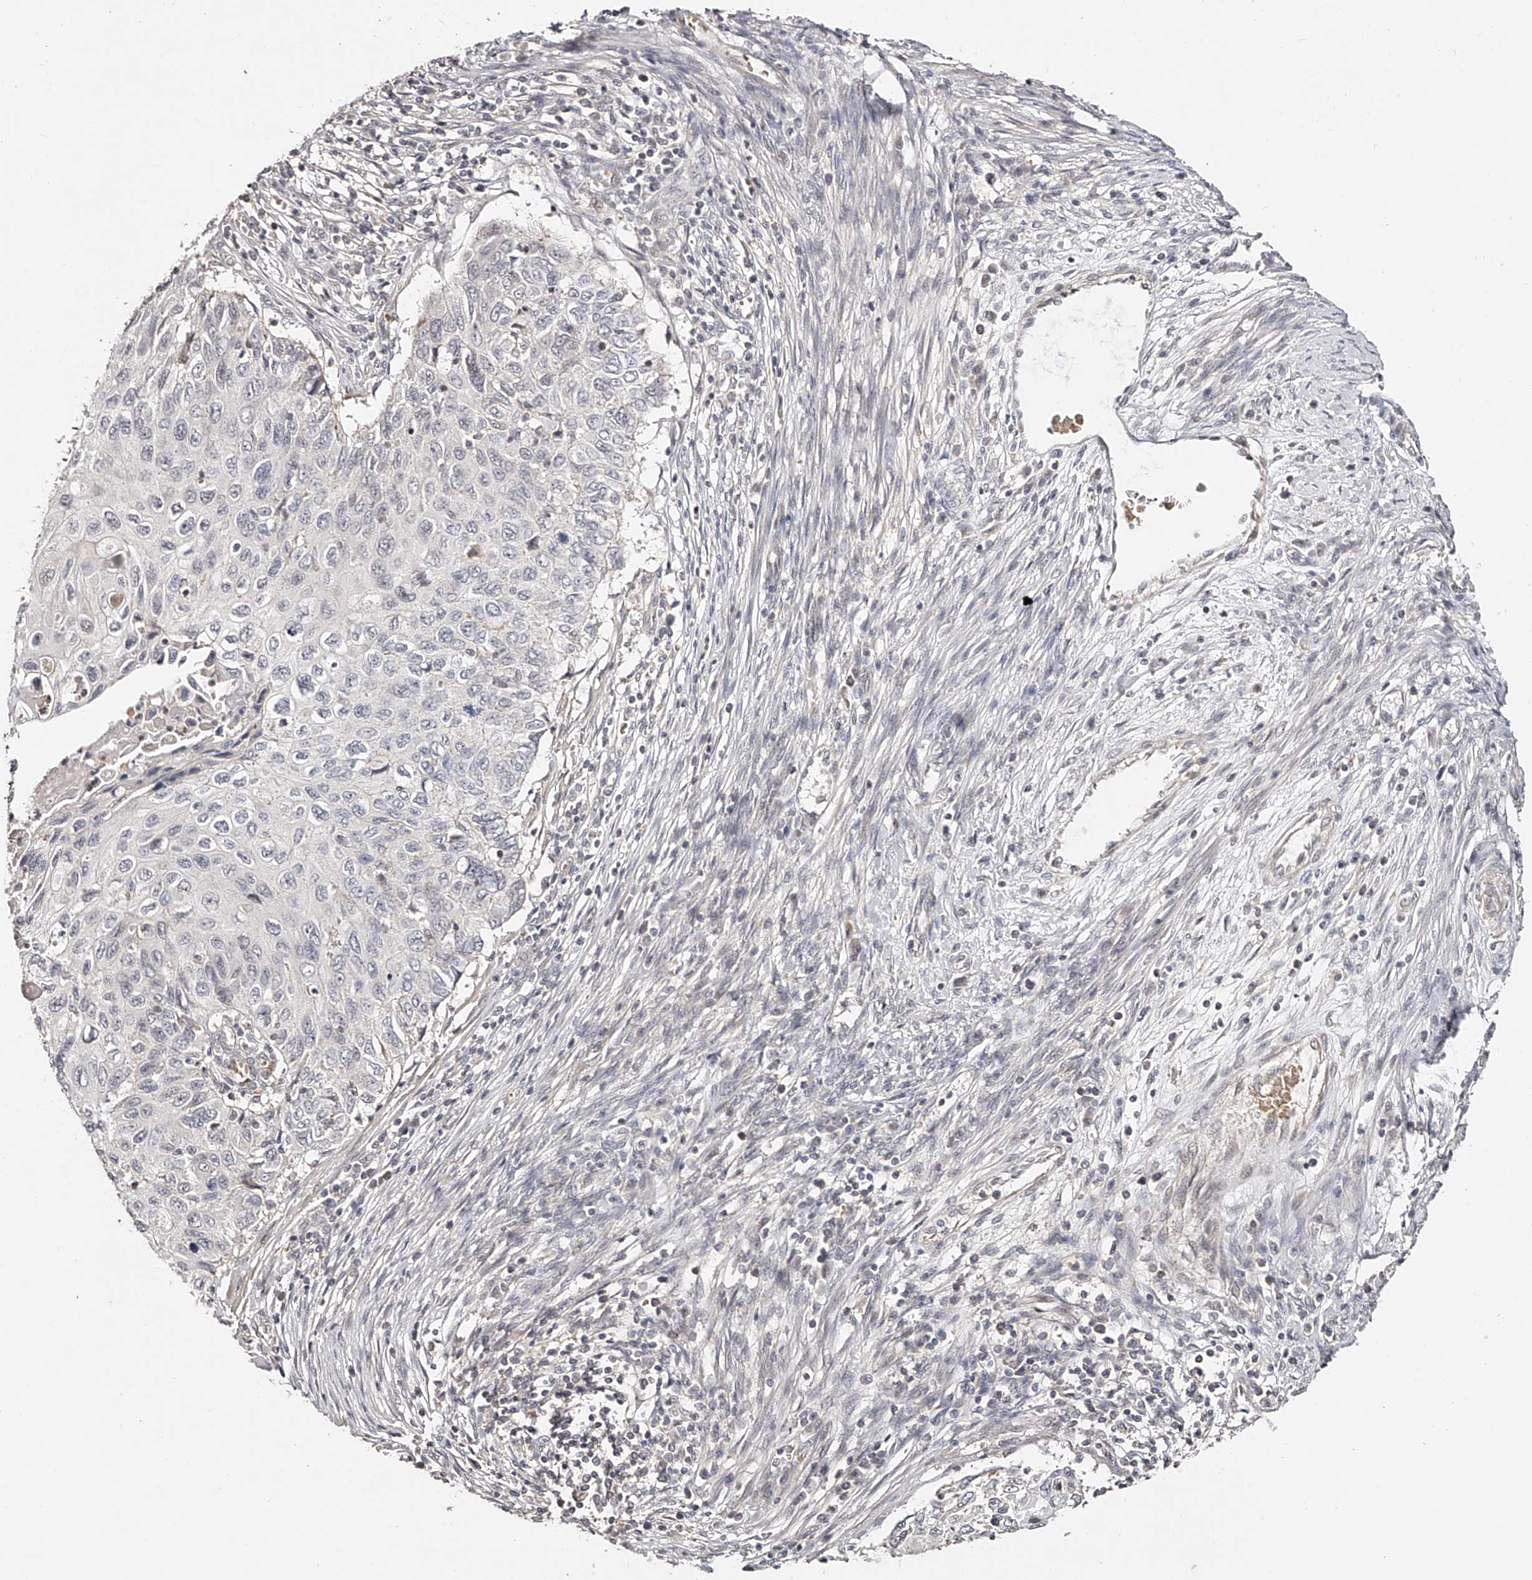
{"staining": {"intensity": "weak", "quantity": "<25%", "location": "cytoplasmic/membranous"}, "tissue": "cervical cancer", "cell_type": "Tumor cells", "image_type": "cancer", "snomed": [{"axis": "morphology", "description": "Squamous cell carcinoma, NOS"}, {"axis": "topography", "description": "Cervix"}], "caption": "Protein analysis of cervical cancer exhibits no significant expression in tumor cells.", "gene": "ZNF789", "patient": {"sex": "female", "age": 70}}